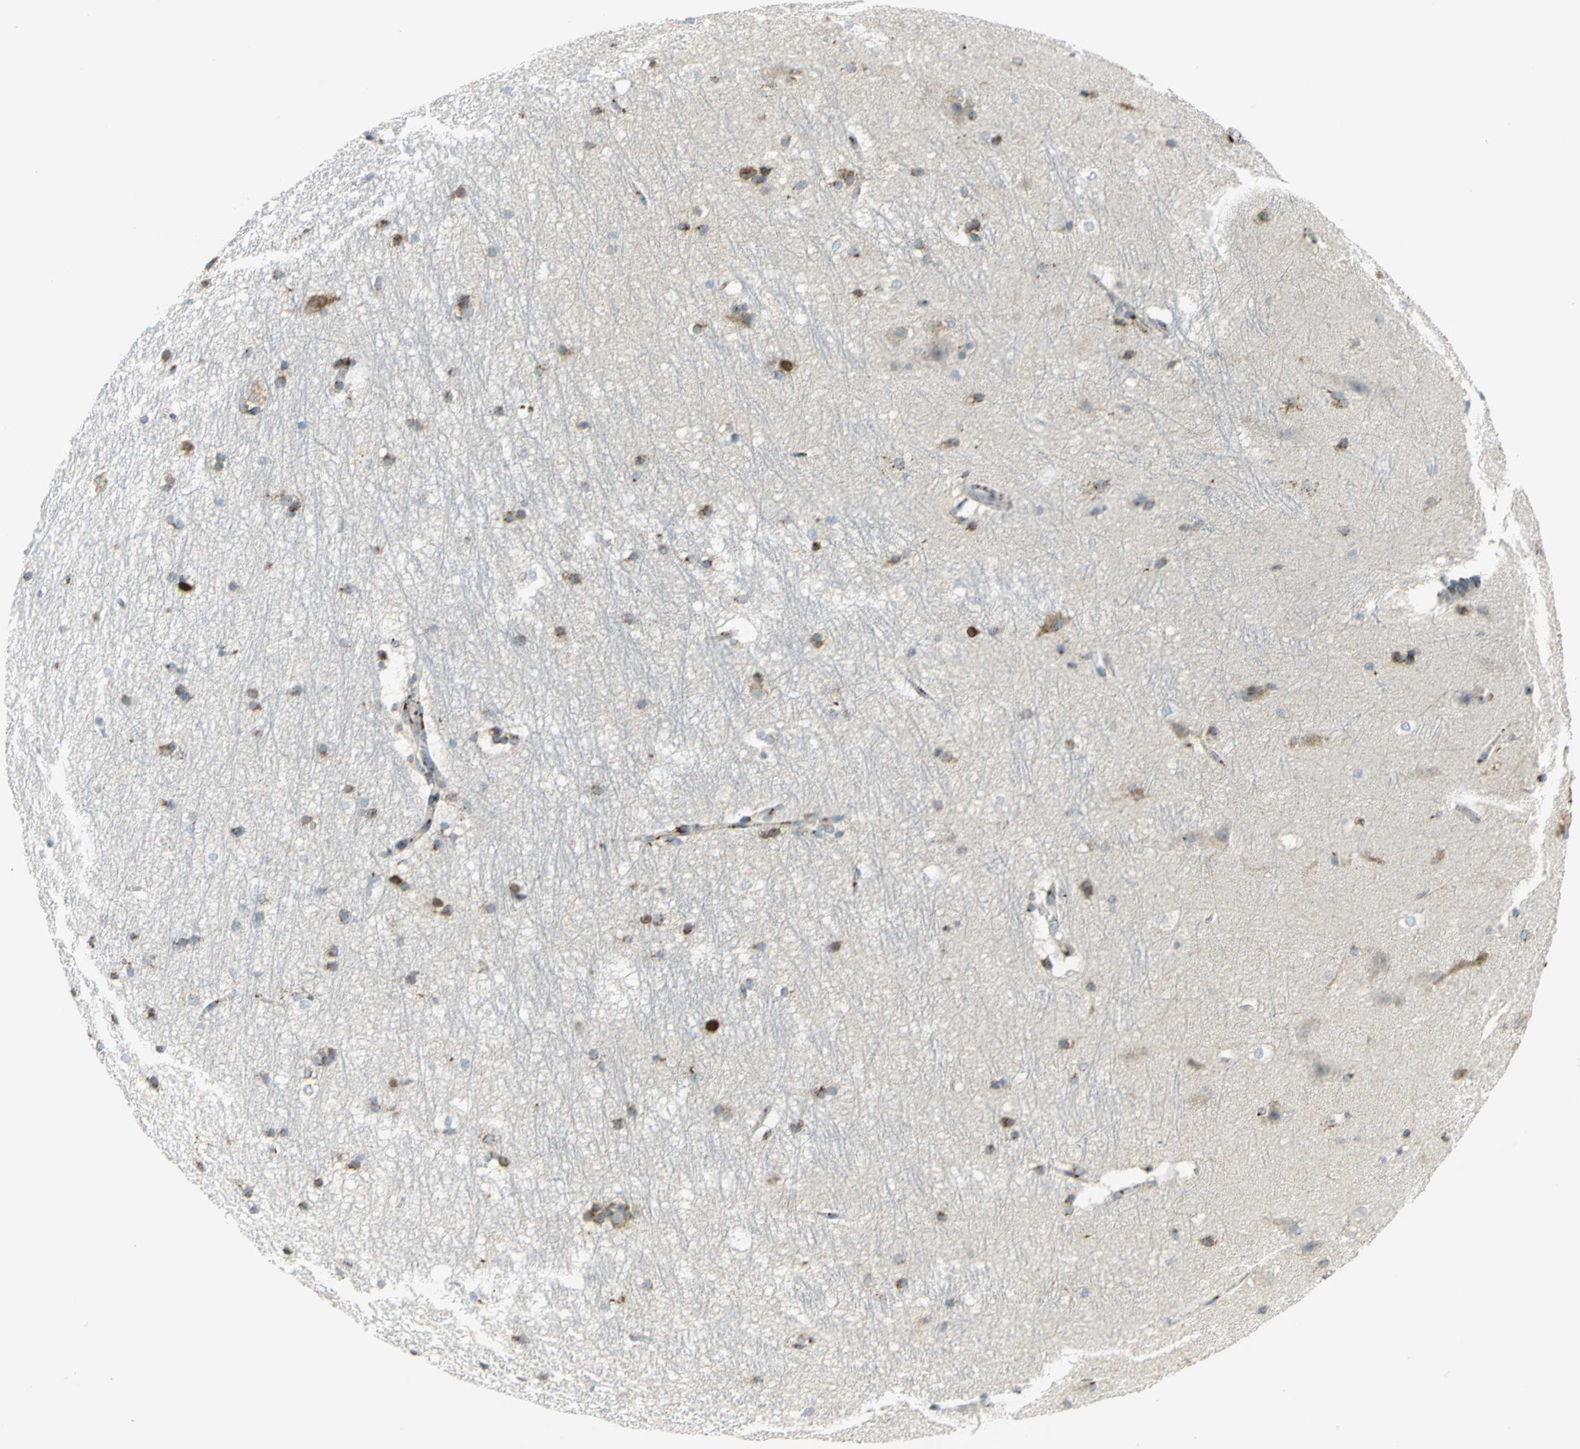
{"staining": {"intensity": "moderate", "quantity": "<25%", "location": "cytoplasmic/membranous"}, "tissue": "hippocampus", "cell_type": "Glial cells", "image_type": "normal", "snomed": [{"axis": "morphology", "description": "Normal tissue, NOS"}, {"axis": "topography", "description": "Hippocampus"}], "caption": "Immunohistochemical staining of benign human hippocampus demonstrates low levels of moderate cytoplasmic/membranous staining in about <25% of glial cells. (DAB IHC with brightfield microscopy, high magnification).", "gene": "GPR3", "patient": {"sex": "female", "age": 19}}